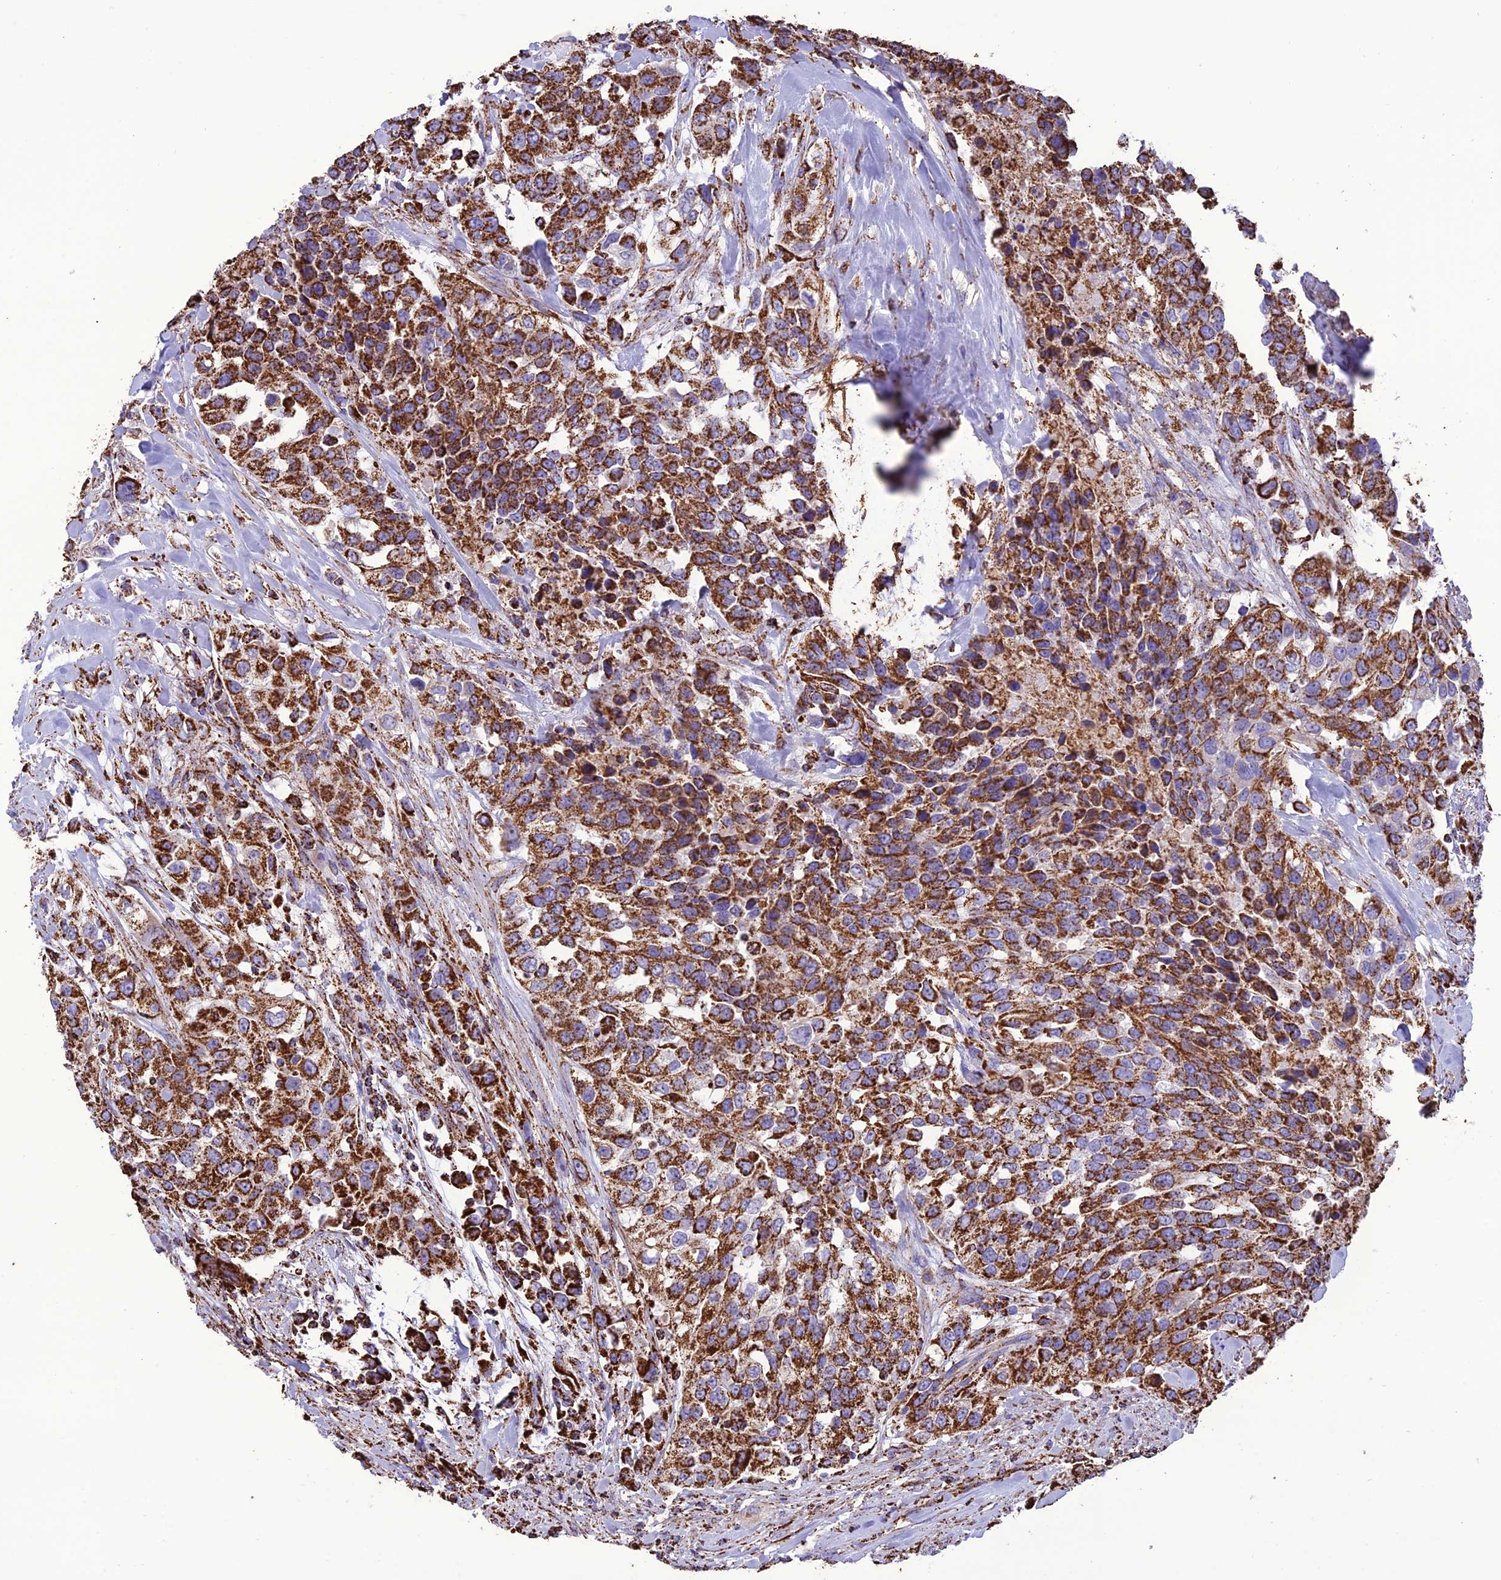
{"staining": {"intensity": "strong", "quantity": ">75%", "location": "cytoplasmic/membranous"}, "tissue": "urothelial cancer", "cell_type": "Tumor cells", "image_type": "cancer", "snomed": [{"axis": "morphology", "description": "Urothelial carcinoma, High grade"}, {"axis": "topography", "description": "Urinary bladder"}], "caption": "Human high-grade urothelial carcinoma stained with a brown dye displays strong cytoplasmic/membranous positive positivity in about >75% of tumor cells.", "gene": "NDUFAF1", "patient": {"sex": "female", "age": 80}}